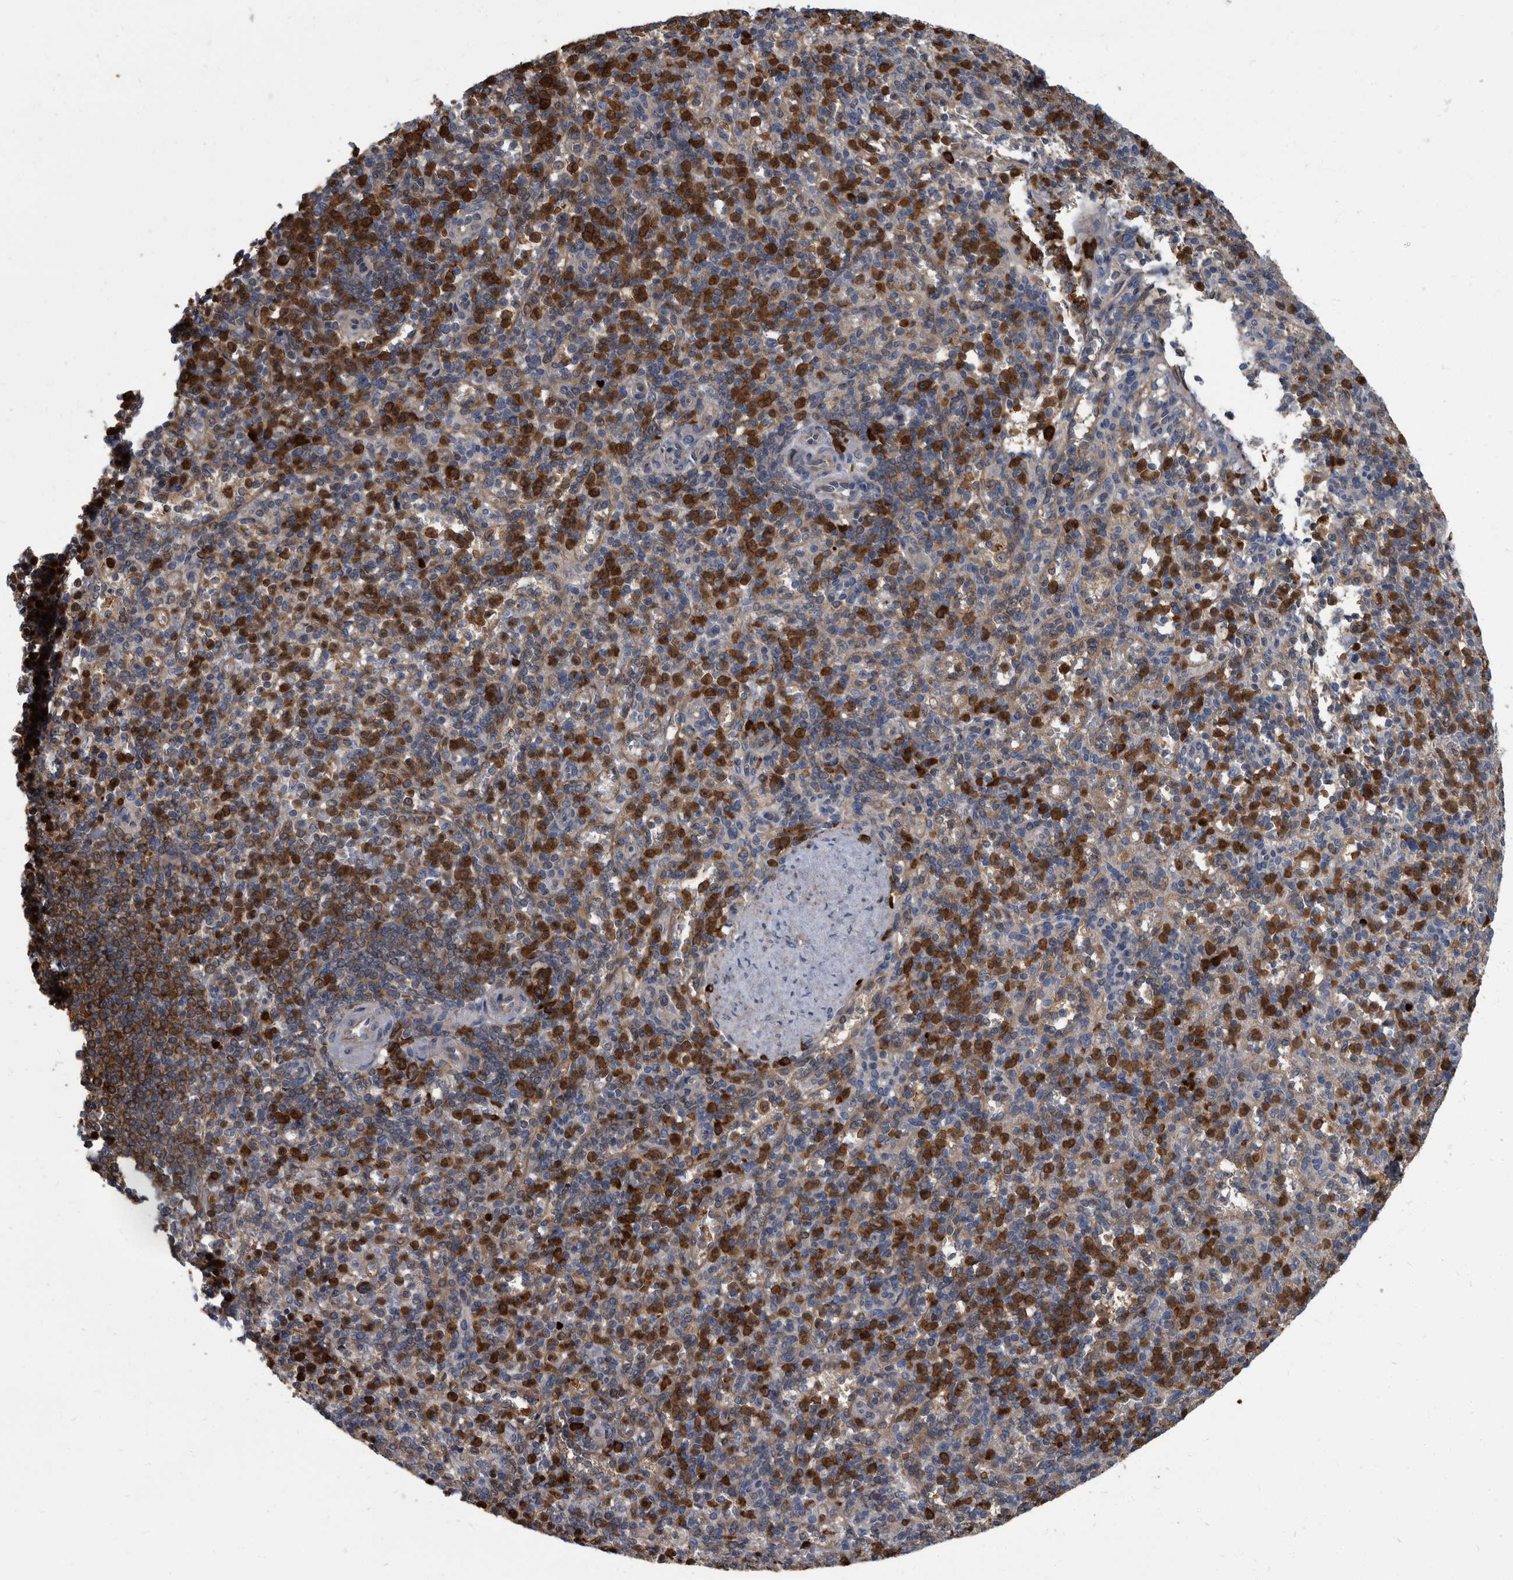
{"staining": {"intensity": "strong", "quantity": "25%-75%", "location": "cytoplasmic/membranous"}, "tissue": "spleen", "cell_type": "Cells in red pulp", "image_type": "normal", "snomed": [{"axis": "morphology", "description": "Normal tissue, NOS"}, {"axis": "topography", "description": "Spleen"}], "caption": "This is a photomicrograph of immunohistochemistry (IHC) staining of normal spleen, which shows strong staining in the cytoplasmic/membranous of cells in red pulp.", "gene": "CDV3", "patient": {"sex": "female", "age": 74}}